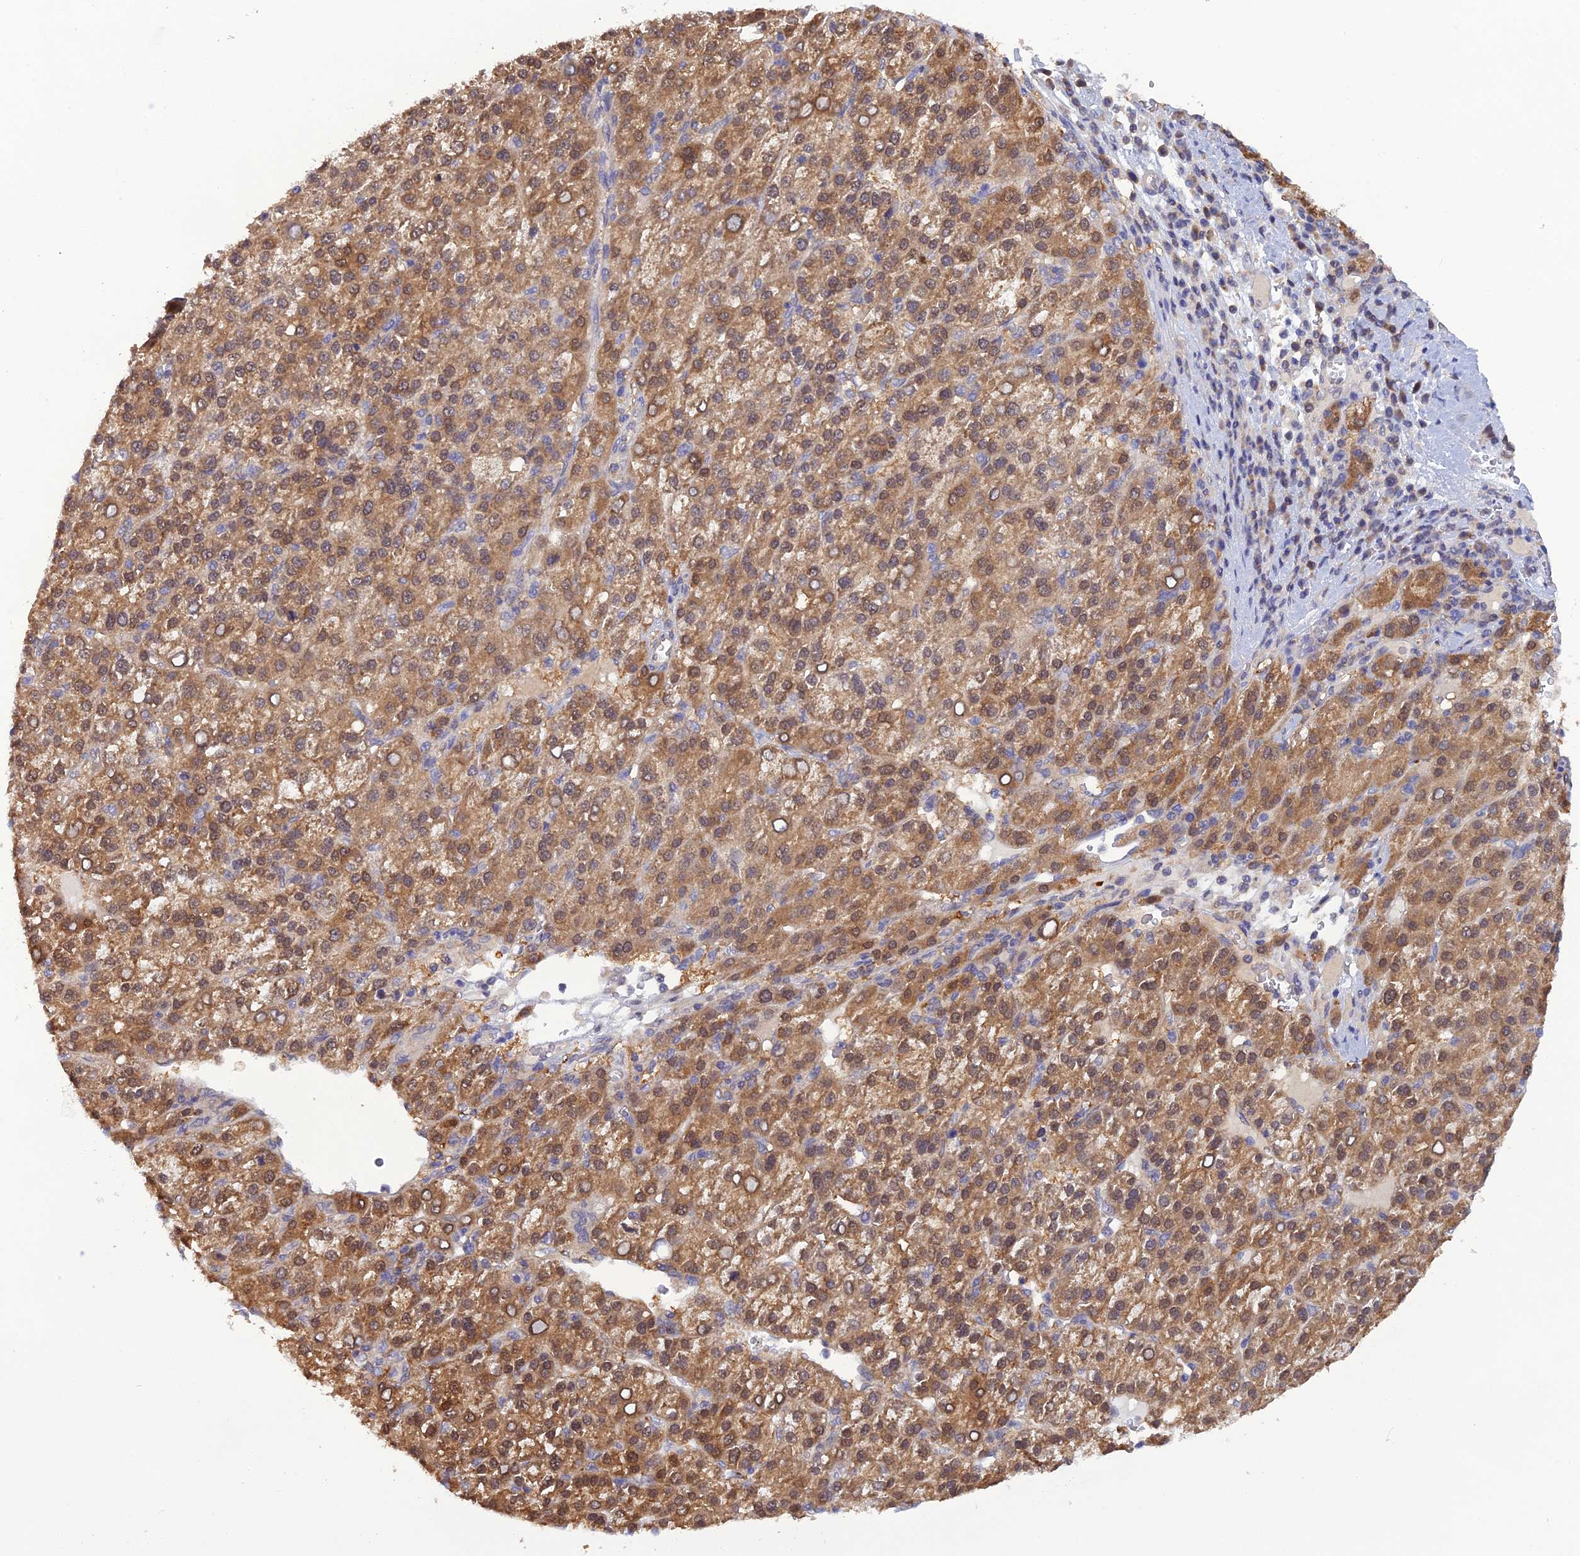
{"staining": {"intensity": "moderate", "quantity": ">75%", "location": "cytoplasmic/membranous,nuclear"}, "tissue": "liver cancer", "cell_type": "Tumor cells", "image_type": "cancer", "snomed": [{"axis": "morphology", "description": "Carcinoma, Hepatocellular, NOS"}, {"axis": "topography", "description": "Liver"}], "caption": "Brown immunohistochemical staining in liver cancer demonstrates moderate cytoplasmic/membranous and nuclear positivity in approximately >75% of tumor cells. The protein is stained brown, and the nuclei are stained in blue (DAB (3,3'-diaminobenzidine) IHC with brightfield microscopy, high magnification).", "gene": "HINT1", "patient": {"sex": "female", "age": 58}}